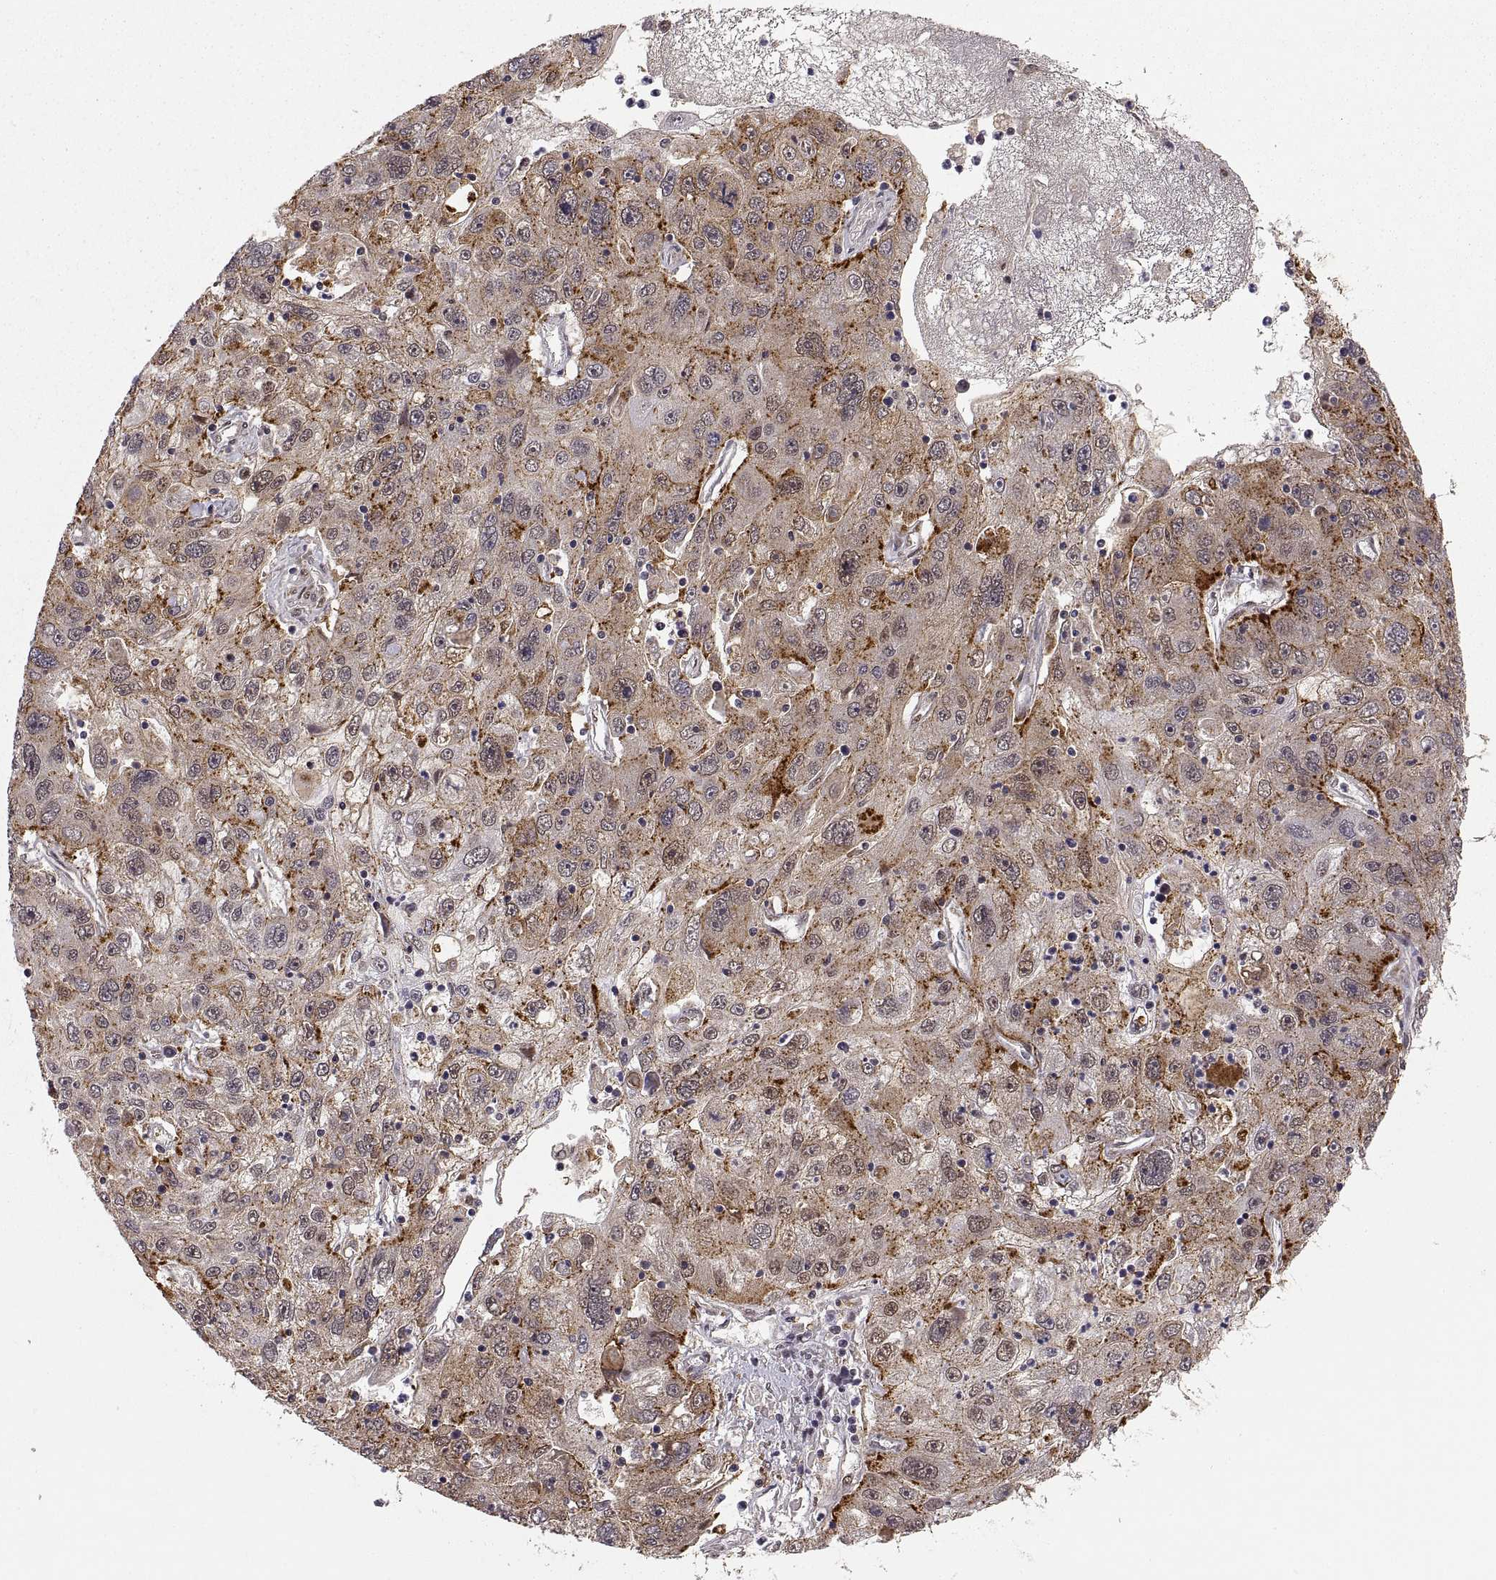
{"staining": {"intensity": "strong", "quantity": "<25%", "location": "cytoplasmic/membranous"}, "tissue": "stomach cancer", "cell_type": "Tumor cells", "image_type": "cancer", "snomed": [{"axis": "morphology", "description": "Adenocarcinoma, NOS"}, {"axis": "topography", "description": "Stomach"}], "caption": "Immunohistochemical staining of human stomach adenocarcinoma displays medium levels of strong cytoplasmic/membranous staining in about <25% of tumor cells. Using DAB (brown) and hematoxylin (blue) stains, captured at high magnification using brightfield microscopy.", "gene": "PSMC2", "patient": {"sex": "male", "age": 56}}